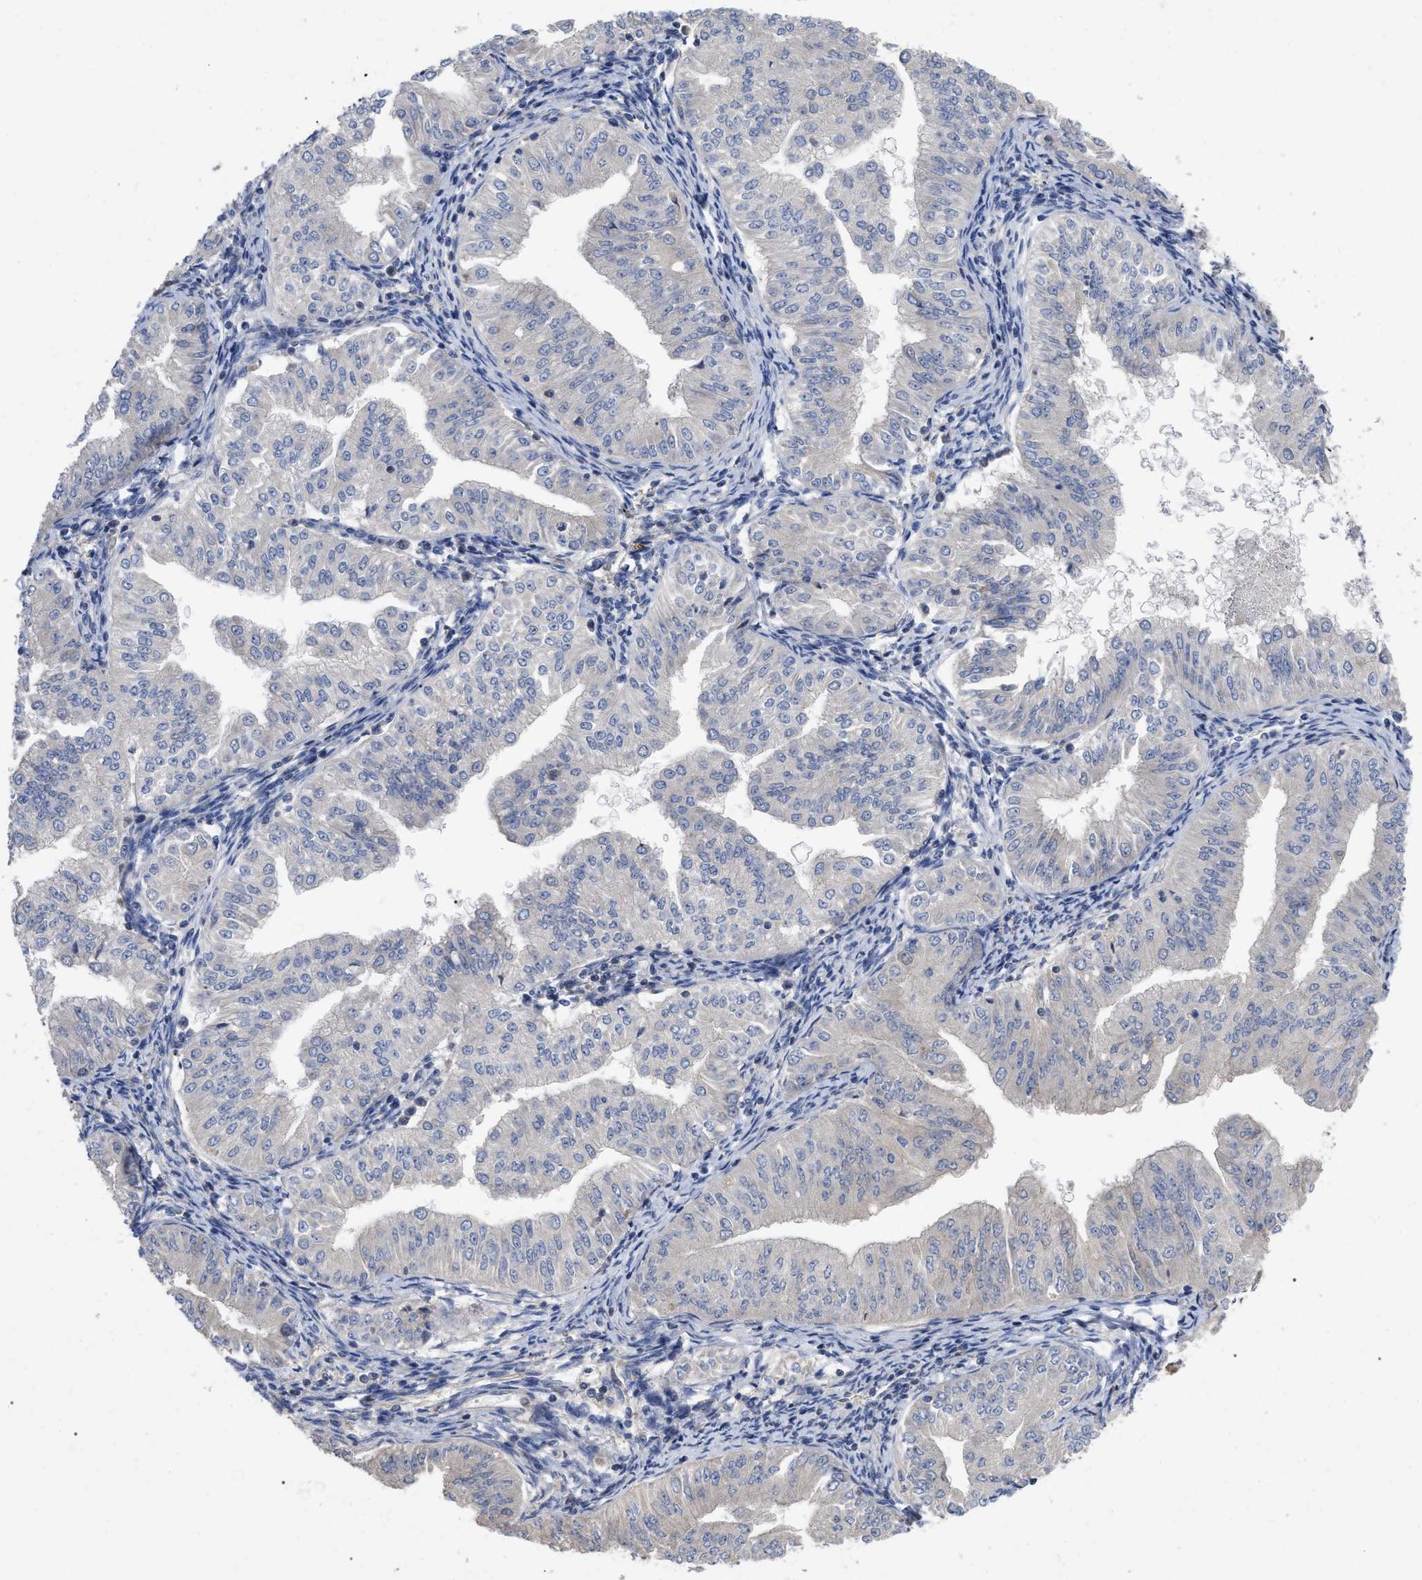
{"staining": {"intensity": "negative", "quantity": "none", "location": "none"}, "tissue": "endometrial cancer", "cell_type": "Tumor cells", "image_type": "cancer", "snomed": [{"axis": "morphology", "description": "Normal tissue, NOS"}, {"axis": "morphology", "description": "Adenocarcinoma, NOS"}, {"axis": "topography", "description": "Endometrium"}], "caption": "Immunohistochemistry of endometrial cancer shows no staining in tumor cells.", "gene": "RAP1GDS1", "patient": {"sex": "female", "age": 53}}